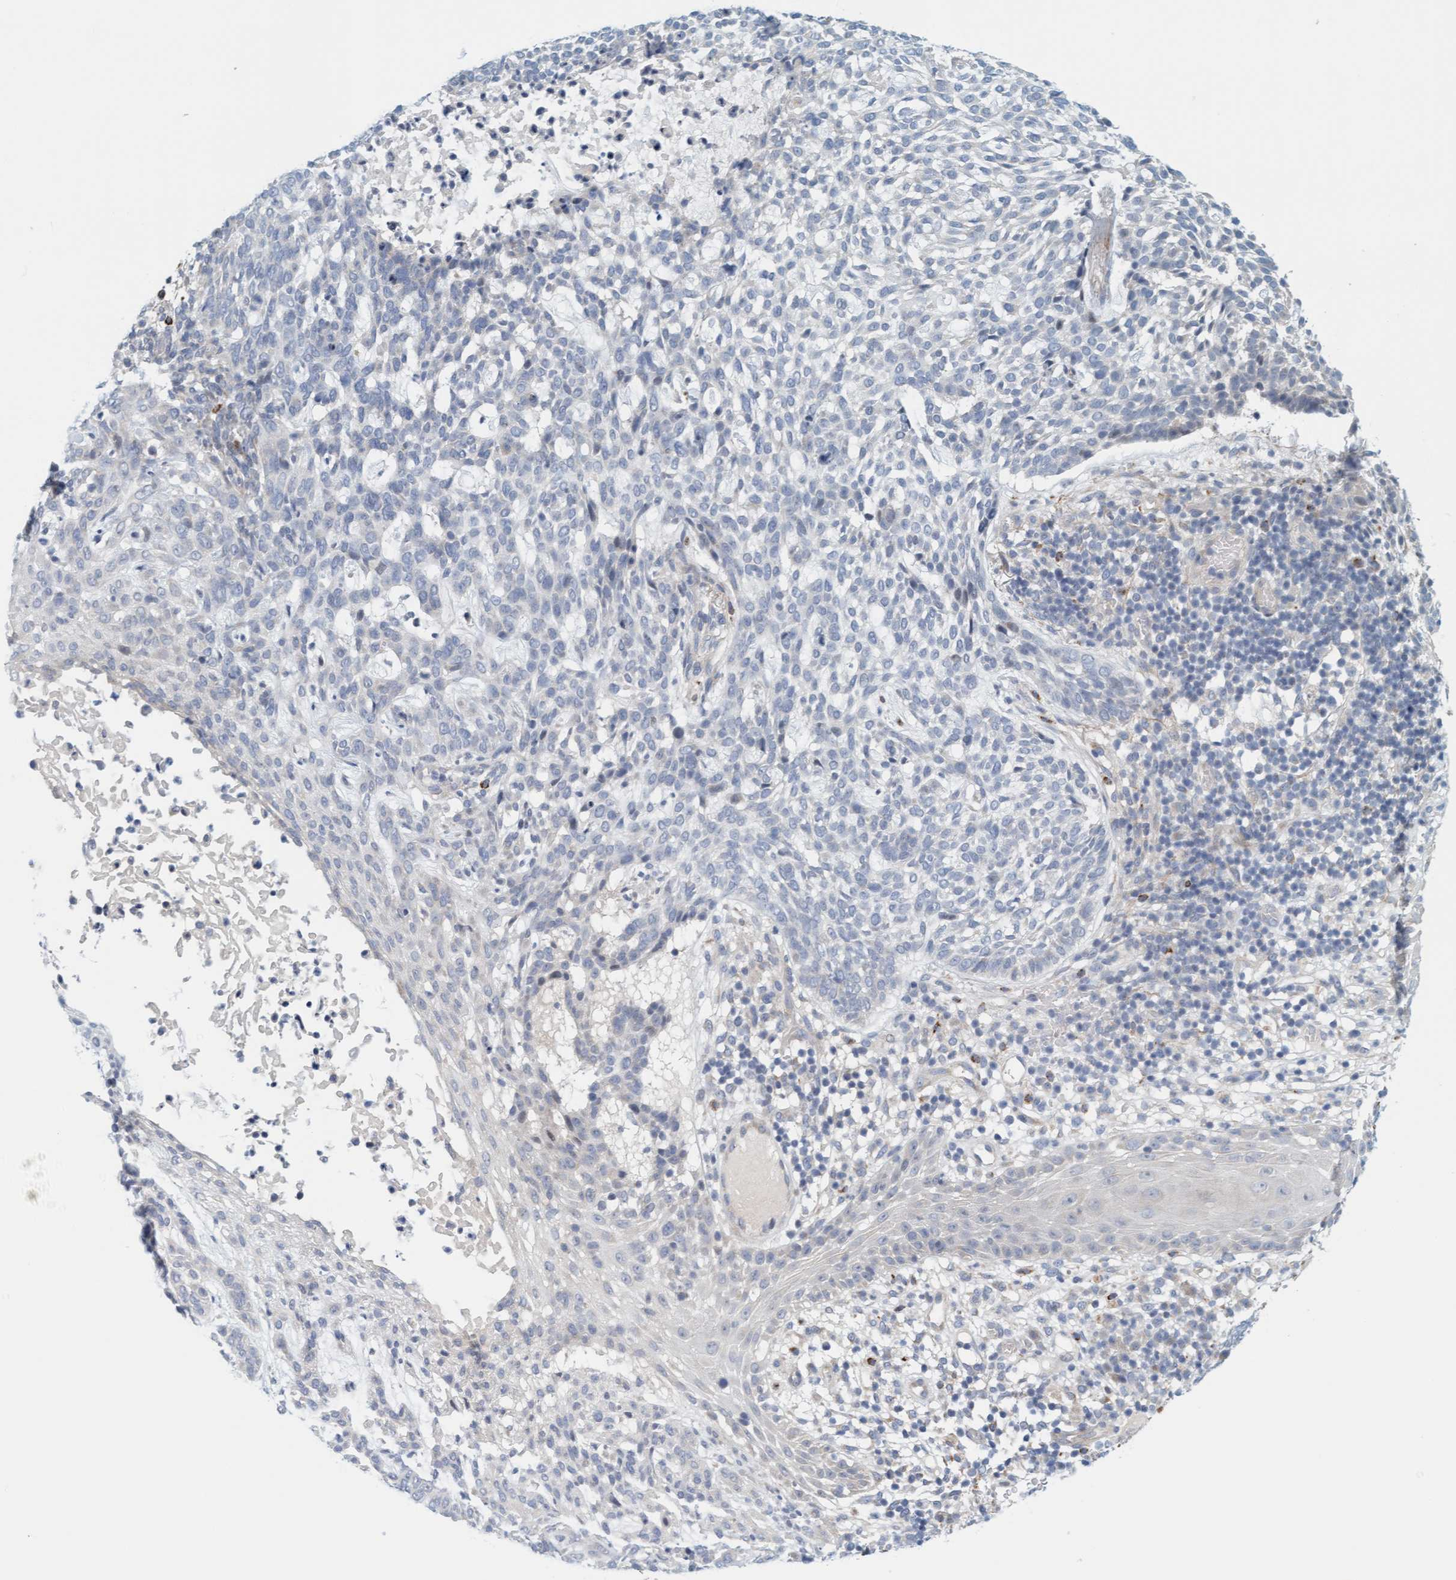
{"staining": {"intensity": "negative", "quantity": "none", "location": "none"}, "tissue": "skin cancer", "cell_type": "Tumor cells", "image_type": "cancer", "snomed": [{"axis": "morphology", "description": "Basal cell carcinoma"}, {"axis": "topography", "description": "Skin"}], "caption": "There is no significant positivity in tumor cells of basal cell carcinoma (skin). (Brightfield microscopy of DAB immunohistochemistry (IHC) at high magnification).", "gene": "ZC3H3", "patient": {"sex": "female", "age": 64}}